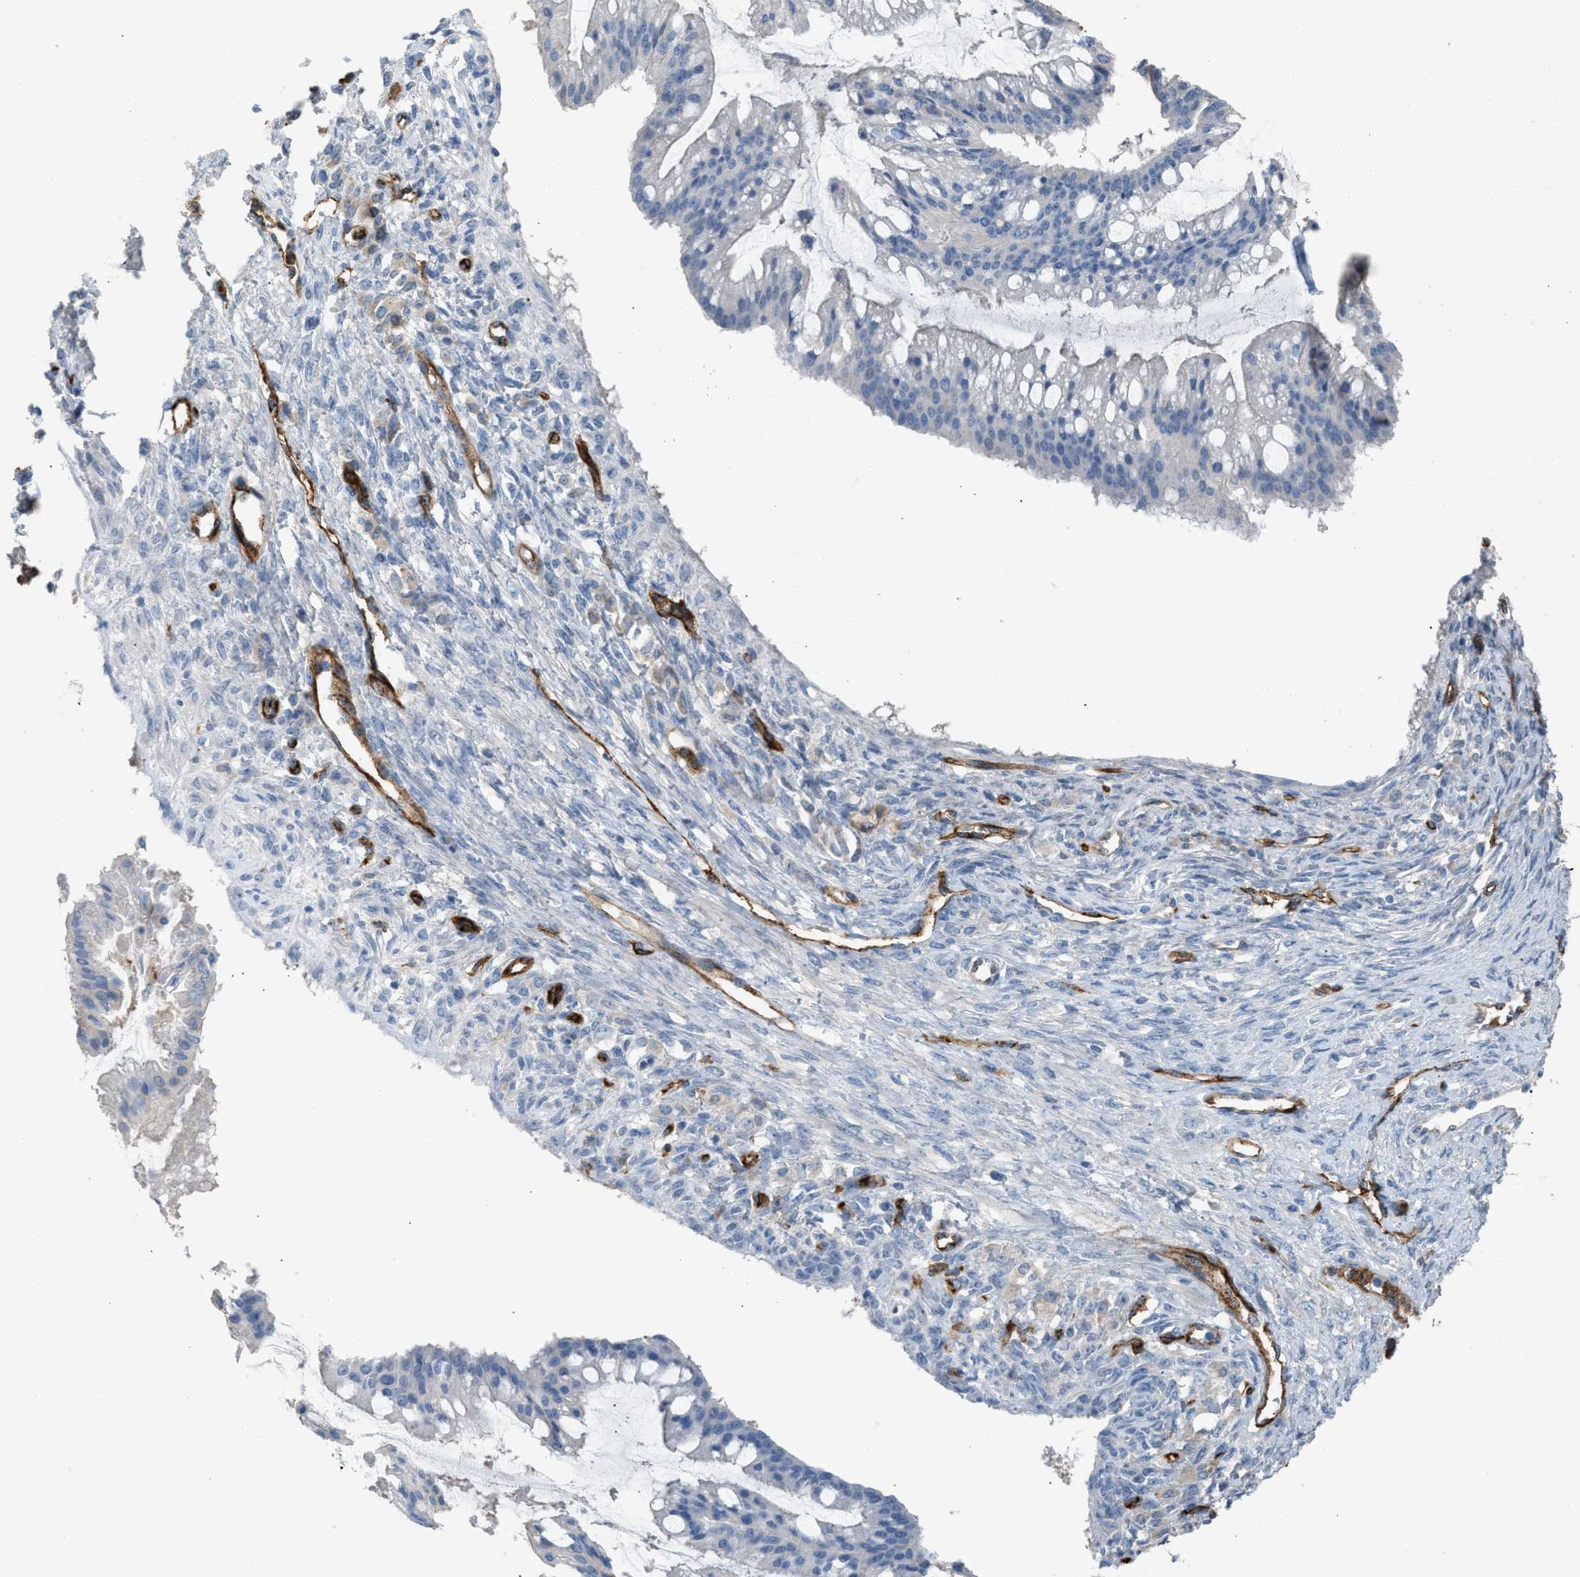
{"staining": {"intensity": "negative", "quantity": "none", "location": "none"}, "tissue": "ovarian cancer", "cell_type": "Tumor cells", "image_type": "cancer", "snomed": [{"axis": "morphology", "description": "Cystadenocarcinoma, mucinous, NOS"}, {"axis": "topography", "description": "Ovary"}], "caption": "Human ovarian mucinous cystadenocarcinoma stained for a protein using IHC displays no staining in tumor cells.", "gene": "DYSF", "patient": {"sex": "female", "age": 73}}